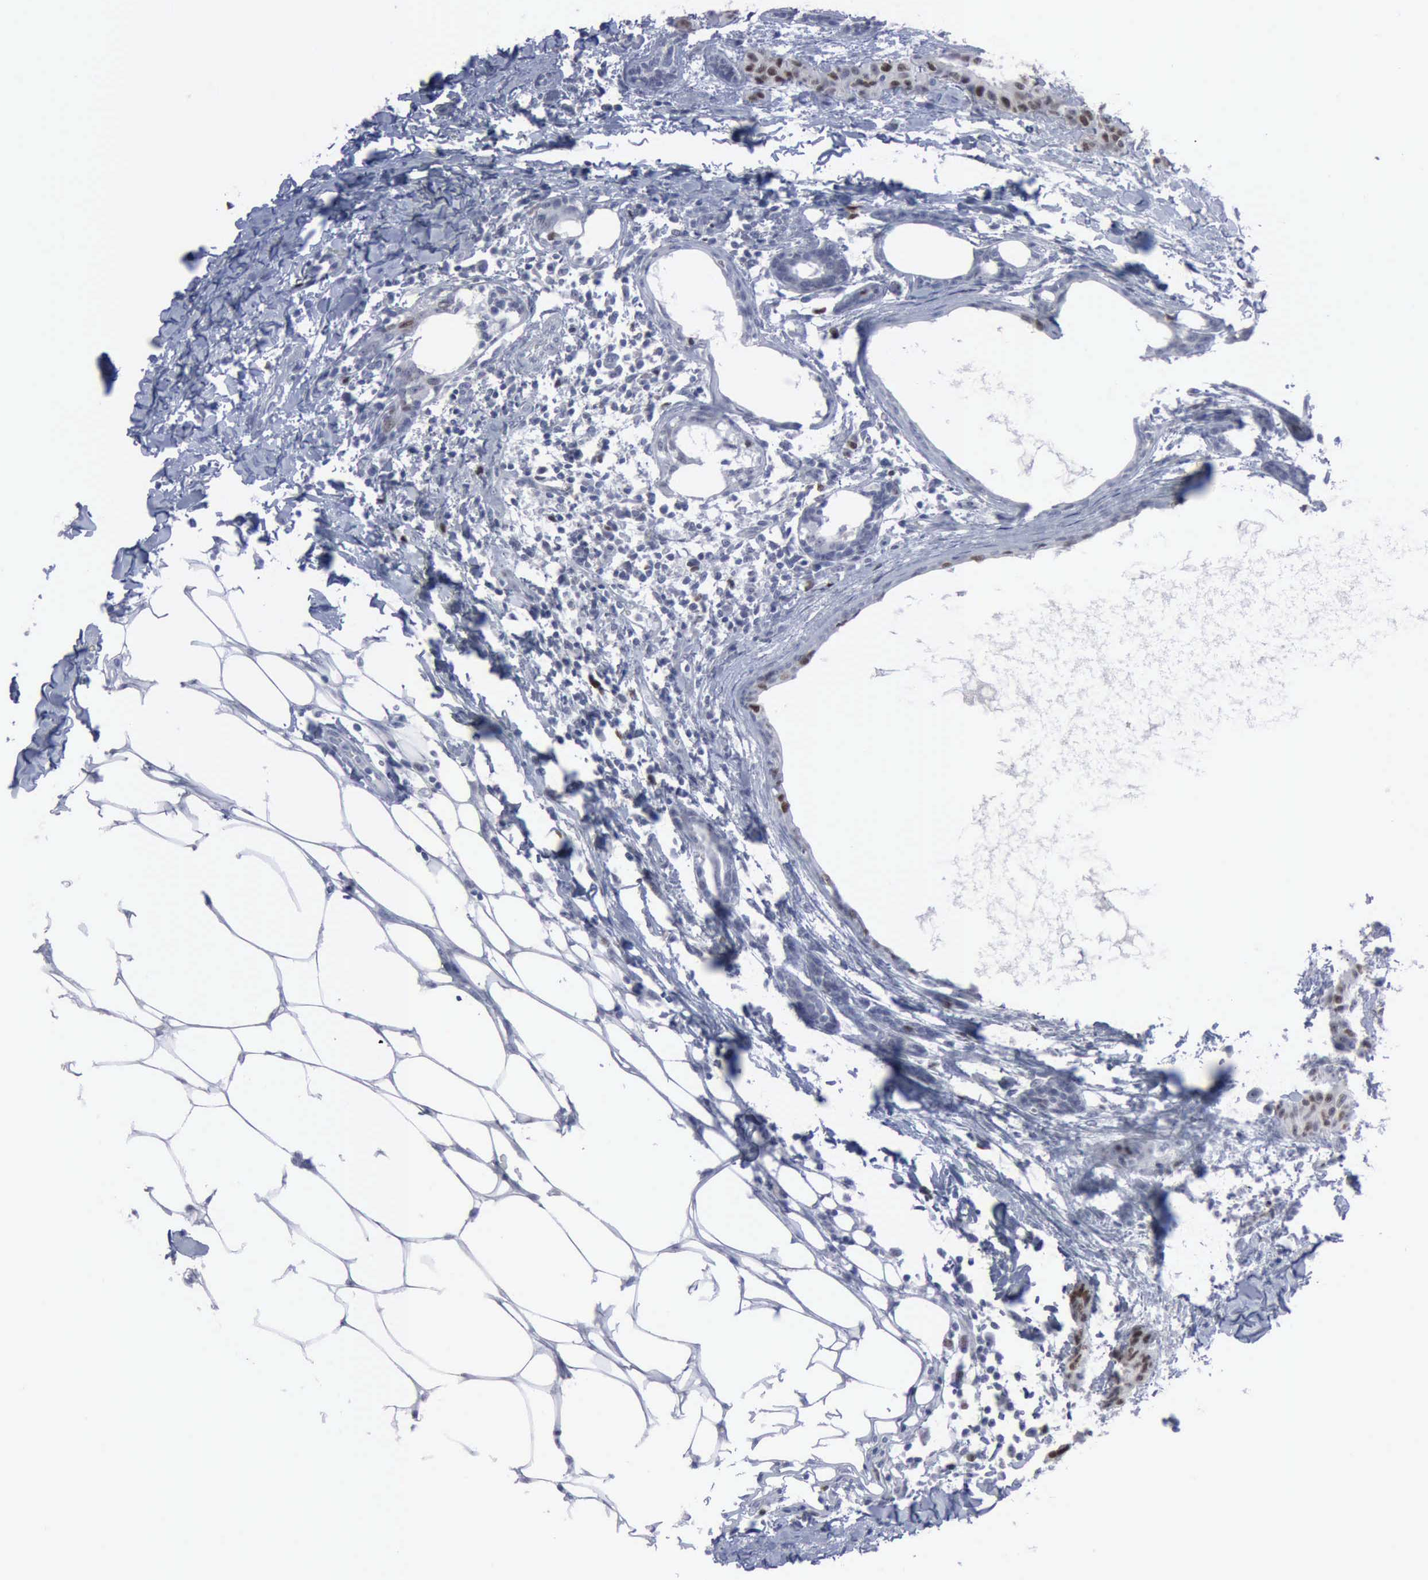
{"staining": {"intensity": "moderate", "quantity": "25%-75%", "location": "nuclear"}, "tissue": "breast cancer", "cell_type": "Tumor cells", "image_type": "cancer", "snomed": [{"axis": "morphology", "description": "Duct carcinoma"}, {"axis": "topography", "description": "Breast"}], "caption": "IHC image of breast intraductal carcinoma stained for a protein (brown), which displays medium levels of moderate nuclear expression in about 25%-75% of tumor cells.", "gene": "MCM5", "patient": {"sex": "female", "age": 40}}